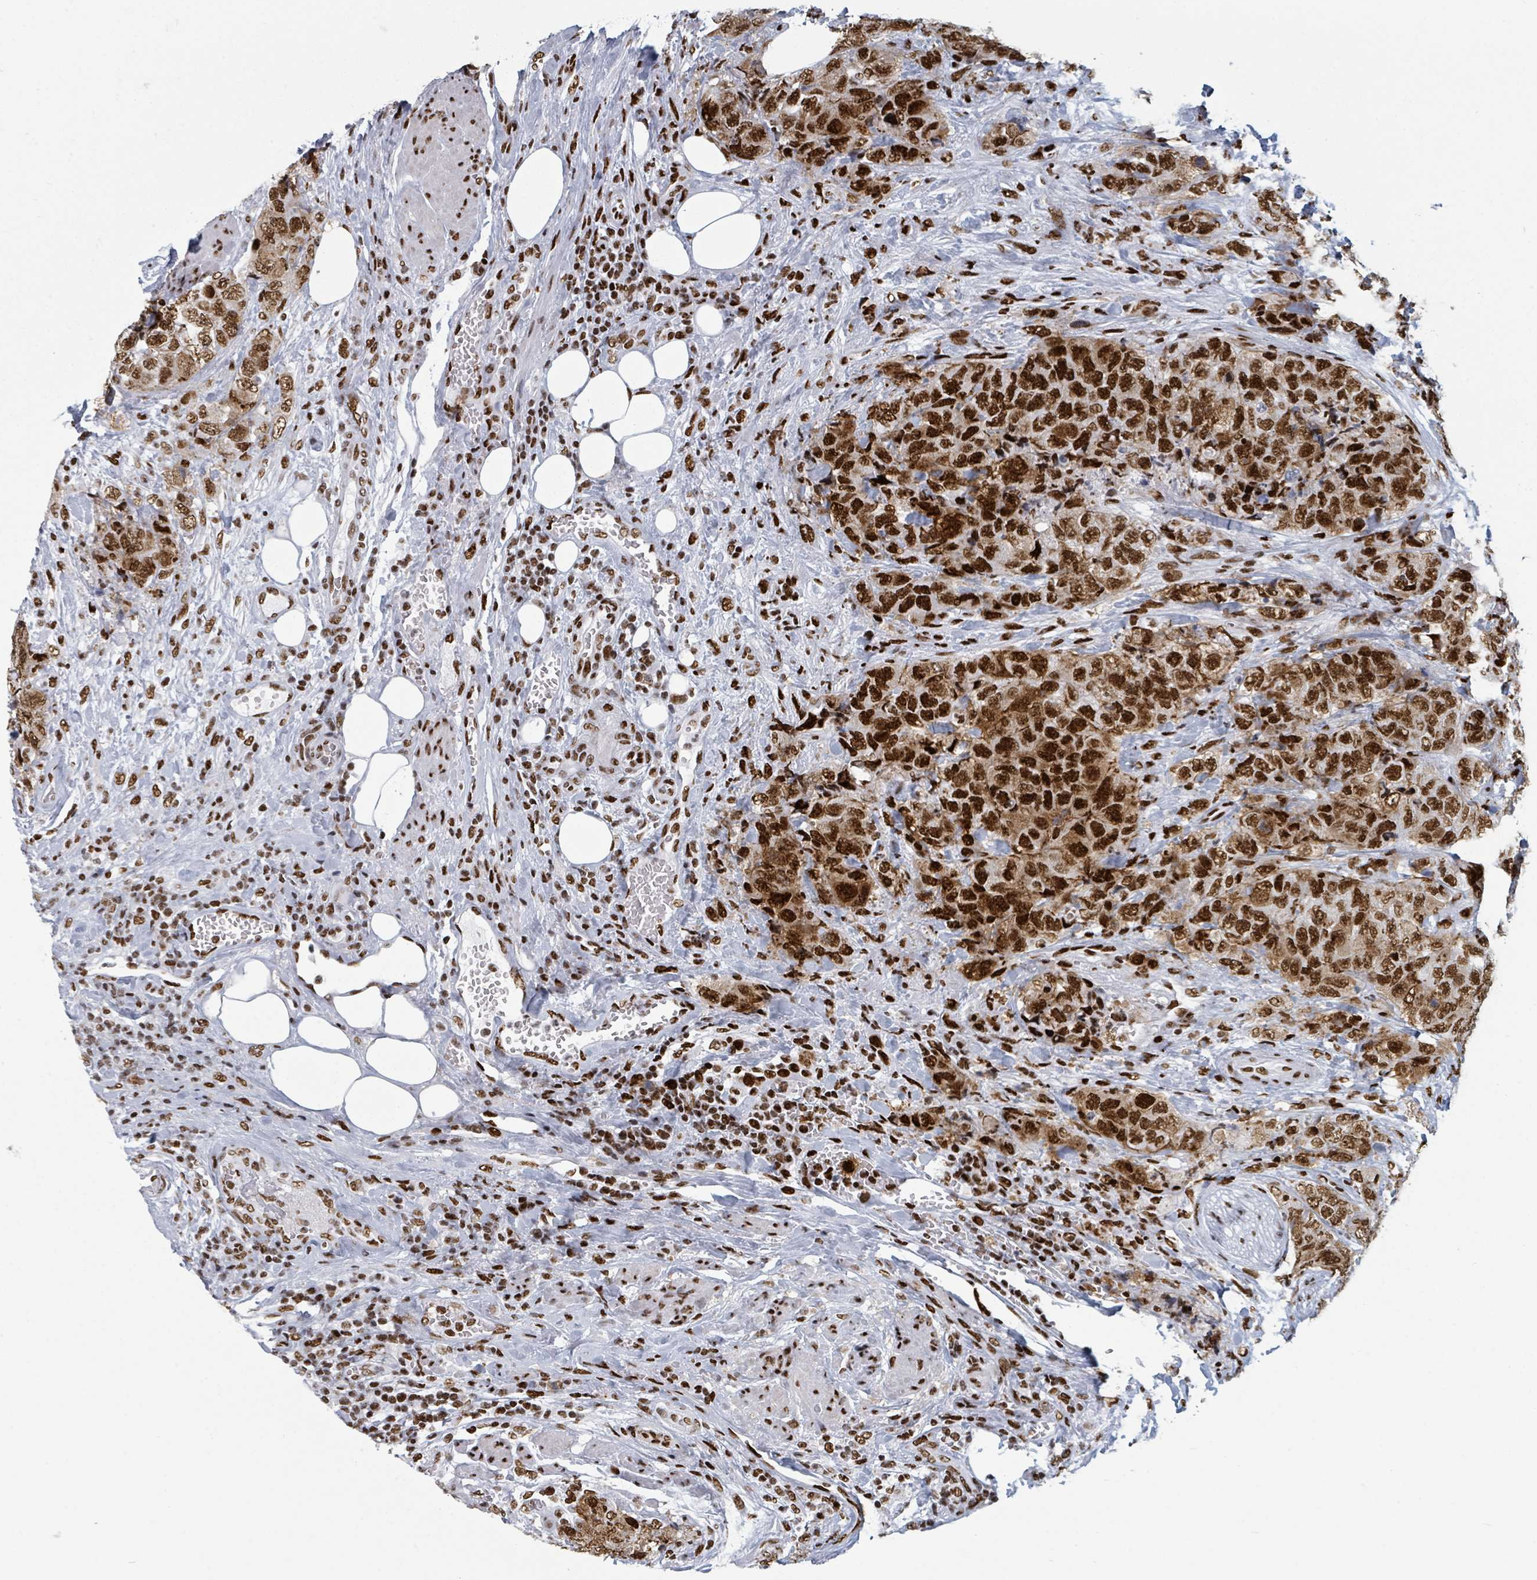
{"staining": {"intensity": "strong", "quantity": ">75%", "location": "nuclear"}, "tissue": "urothelial cancer", "cell_type": "Tumor cells", "image_type": "cancer", "snomed": [{"axis": "morphology", "description": "Urothelial carcinoma, High grade"}, {"axis": "topography", "description": "Urinary bladder"}], "caption": "Urothelial cancer stained for a protein (brown) exhibits strong nuclear positive staining in about >75% of tumor cells.", "gene": "DHX16", "patient": {"sex": "female", "age": 78}}